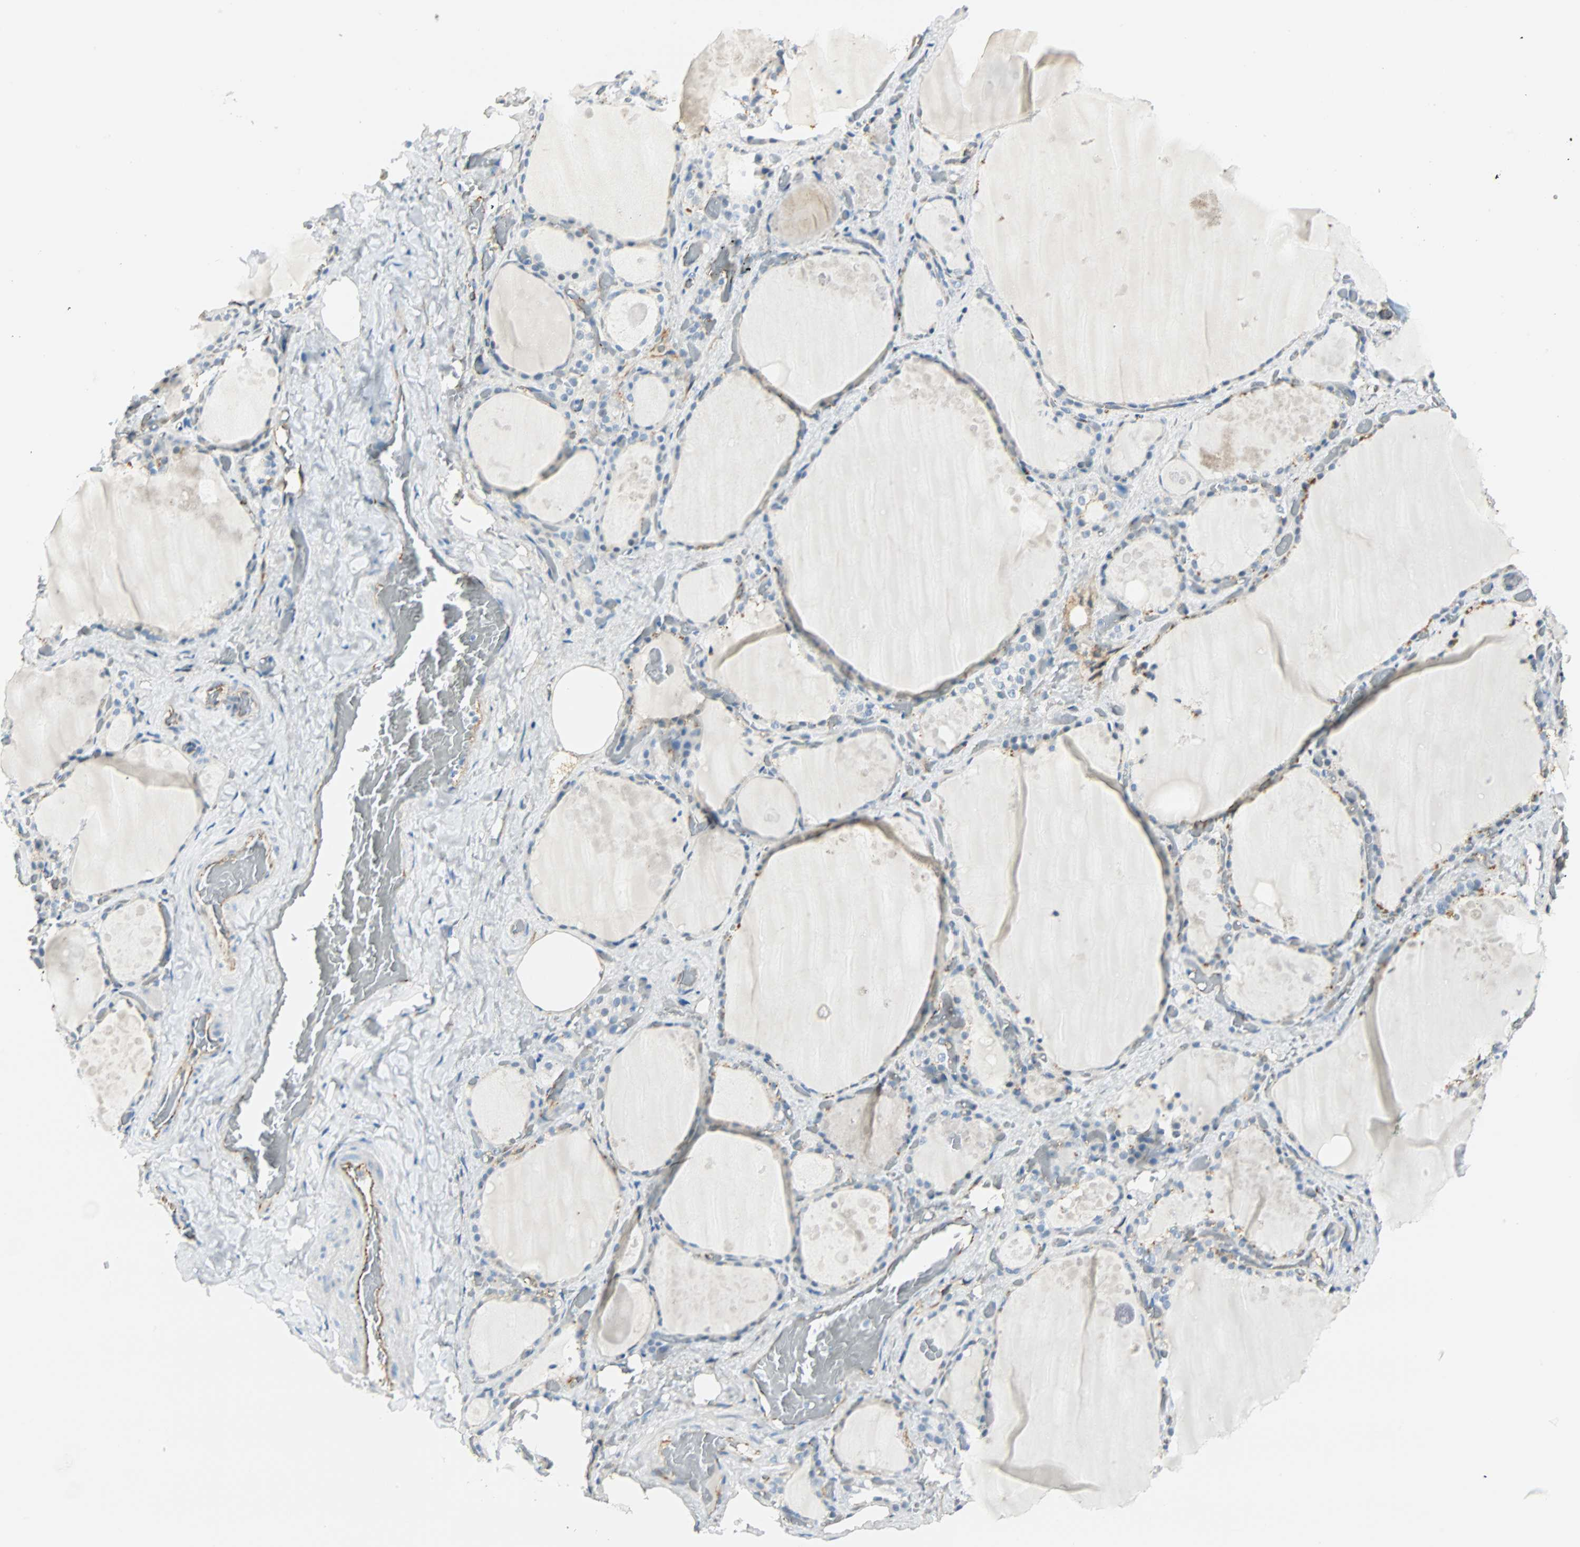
{"staining": {"intensity": "weak", "quantity": "<25%", "location": "cytoplasmic/membranous"}, "tissue": "thyroid gland", "cell_type": "Glandular cells", "image_type": "normal", "snomed": [{"axis": "morphology", "description": "Normal tissue, NOS"}, {"axis": "topography", "description": "Thyroid gland"}], "caption": "There is no significant expression in glandular cells of thyroid gland. (DAB IHC, high magnification).", "gene": "VPS9D1", "patient": {"sex": "male", "age": 61}}